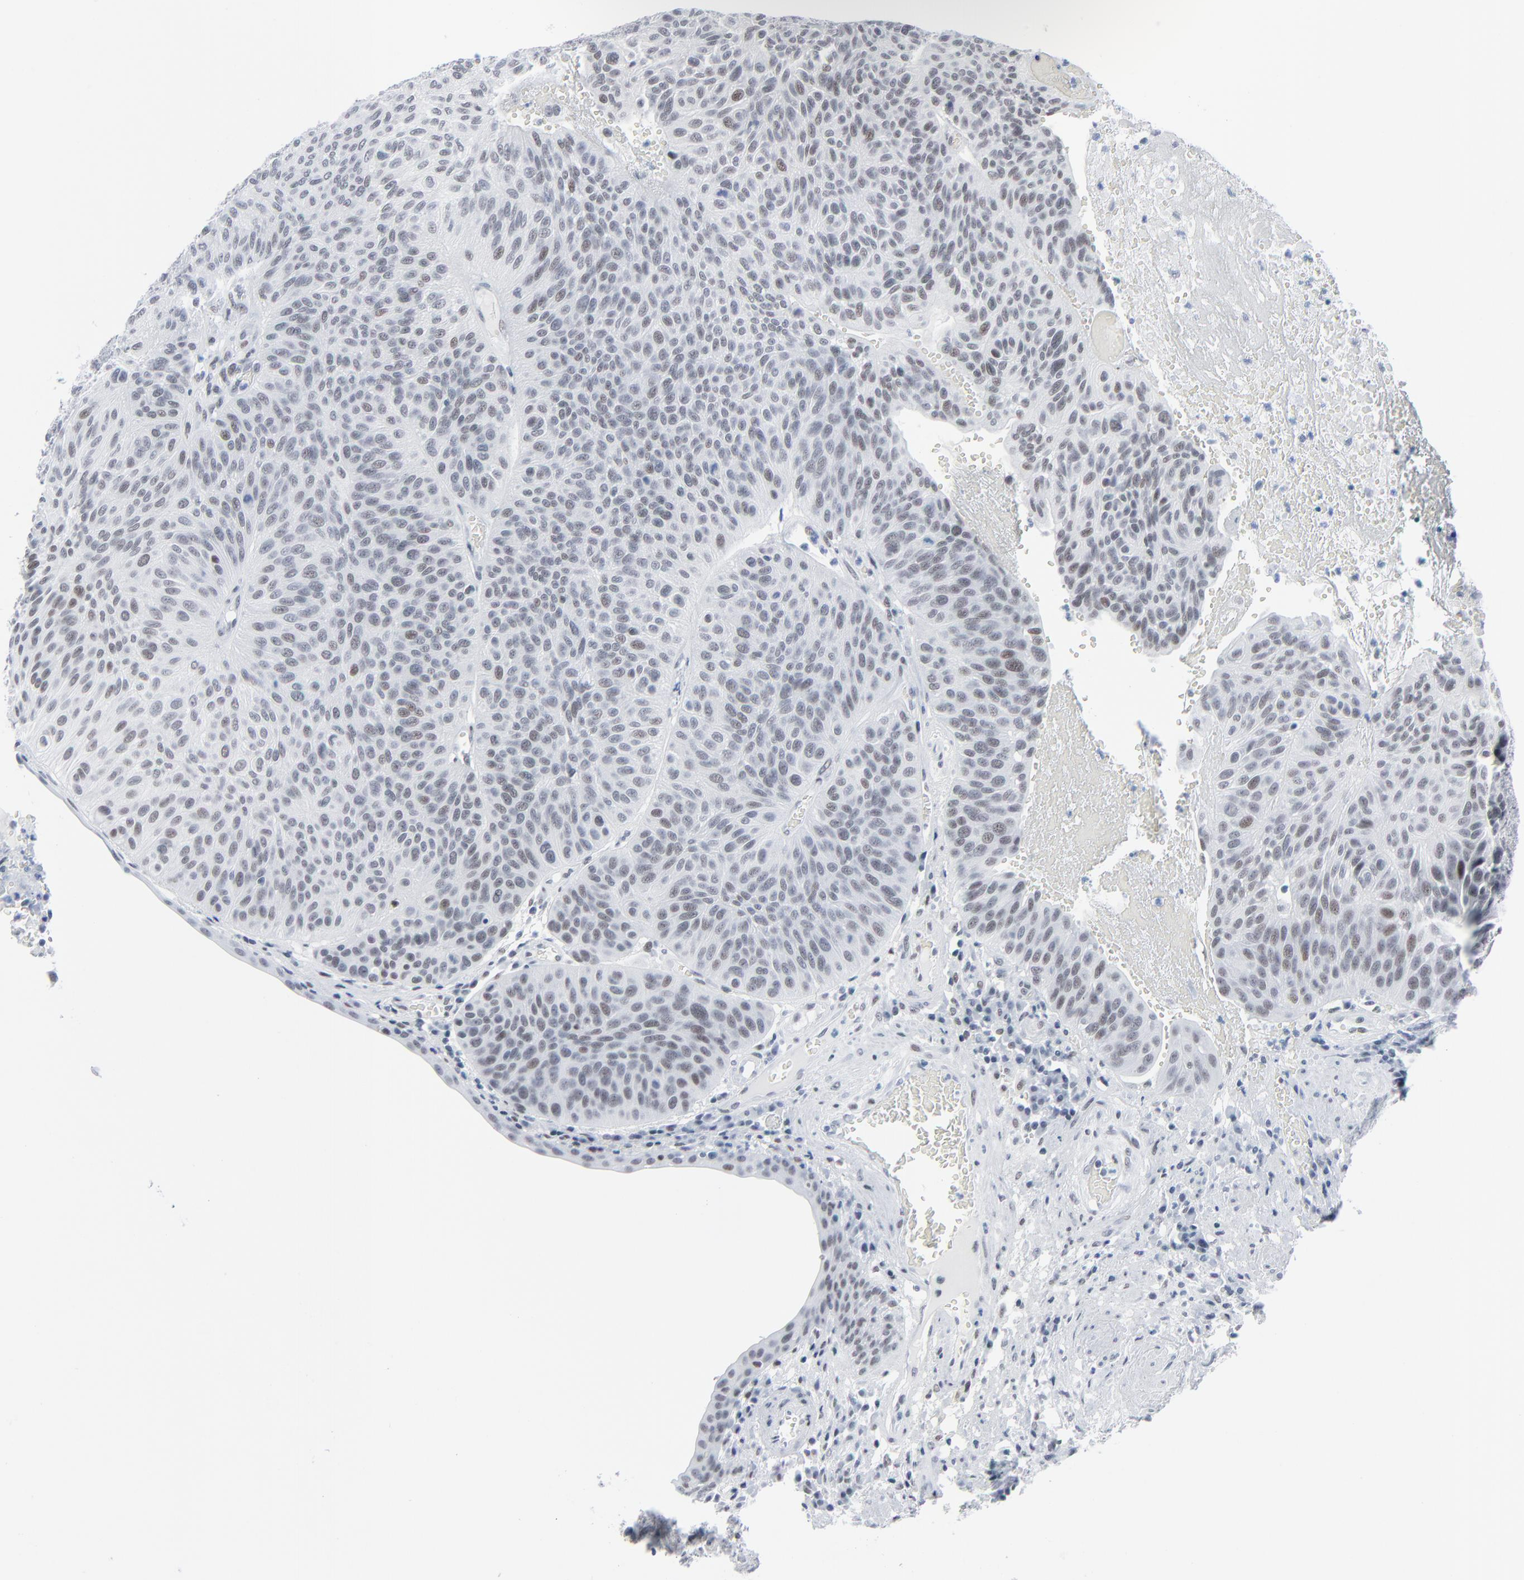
{"staining": {"intensity": "weak", "quantity": ">75%", "location": "nuclear"}, "tissue": "urothelial cancer", "cell_type": "Tumor cells", "image_type": "cancer", "snomed": [{"axis": "morphology", "description": "Urothelial carcinoma, High grade"}, {"axis": "topography", "description": "Urinary bladder"}], "caption": "Human urothelial cancer stained with a brown dye demonstrates weak nuclear positive expression in approximately >75% of tumor cells.", "gene": "SIRT1", "patient": {"sex": "male", "age": 66}}